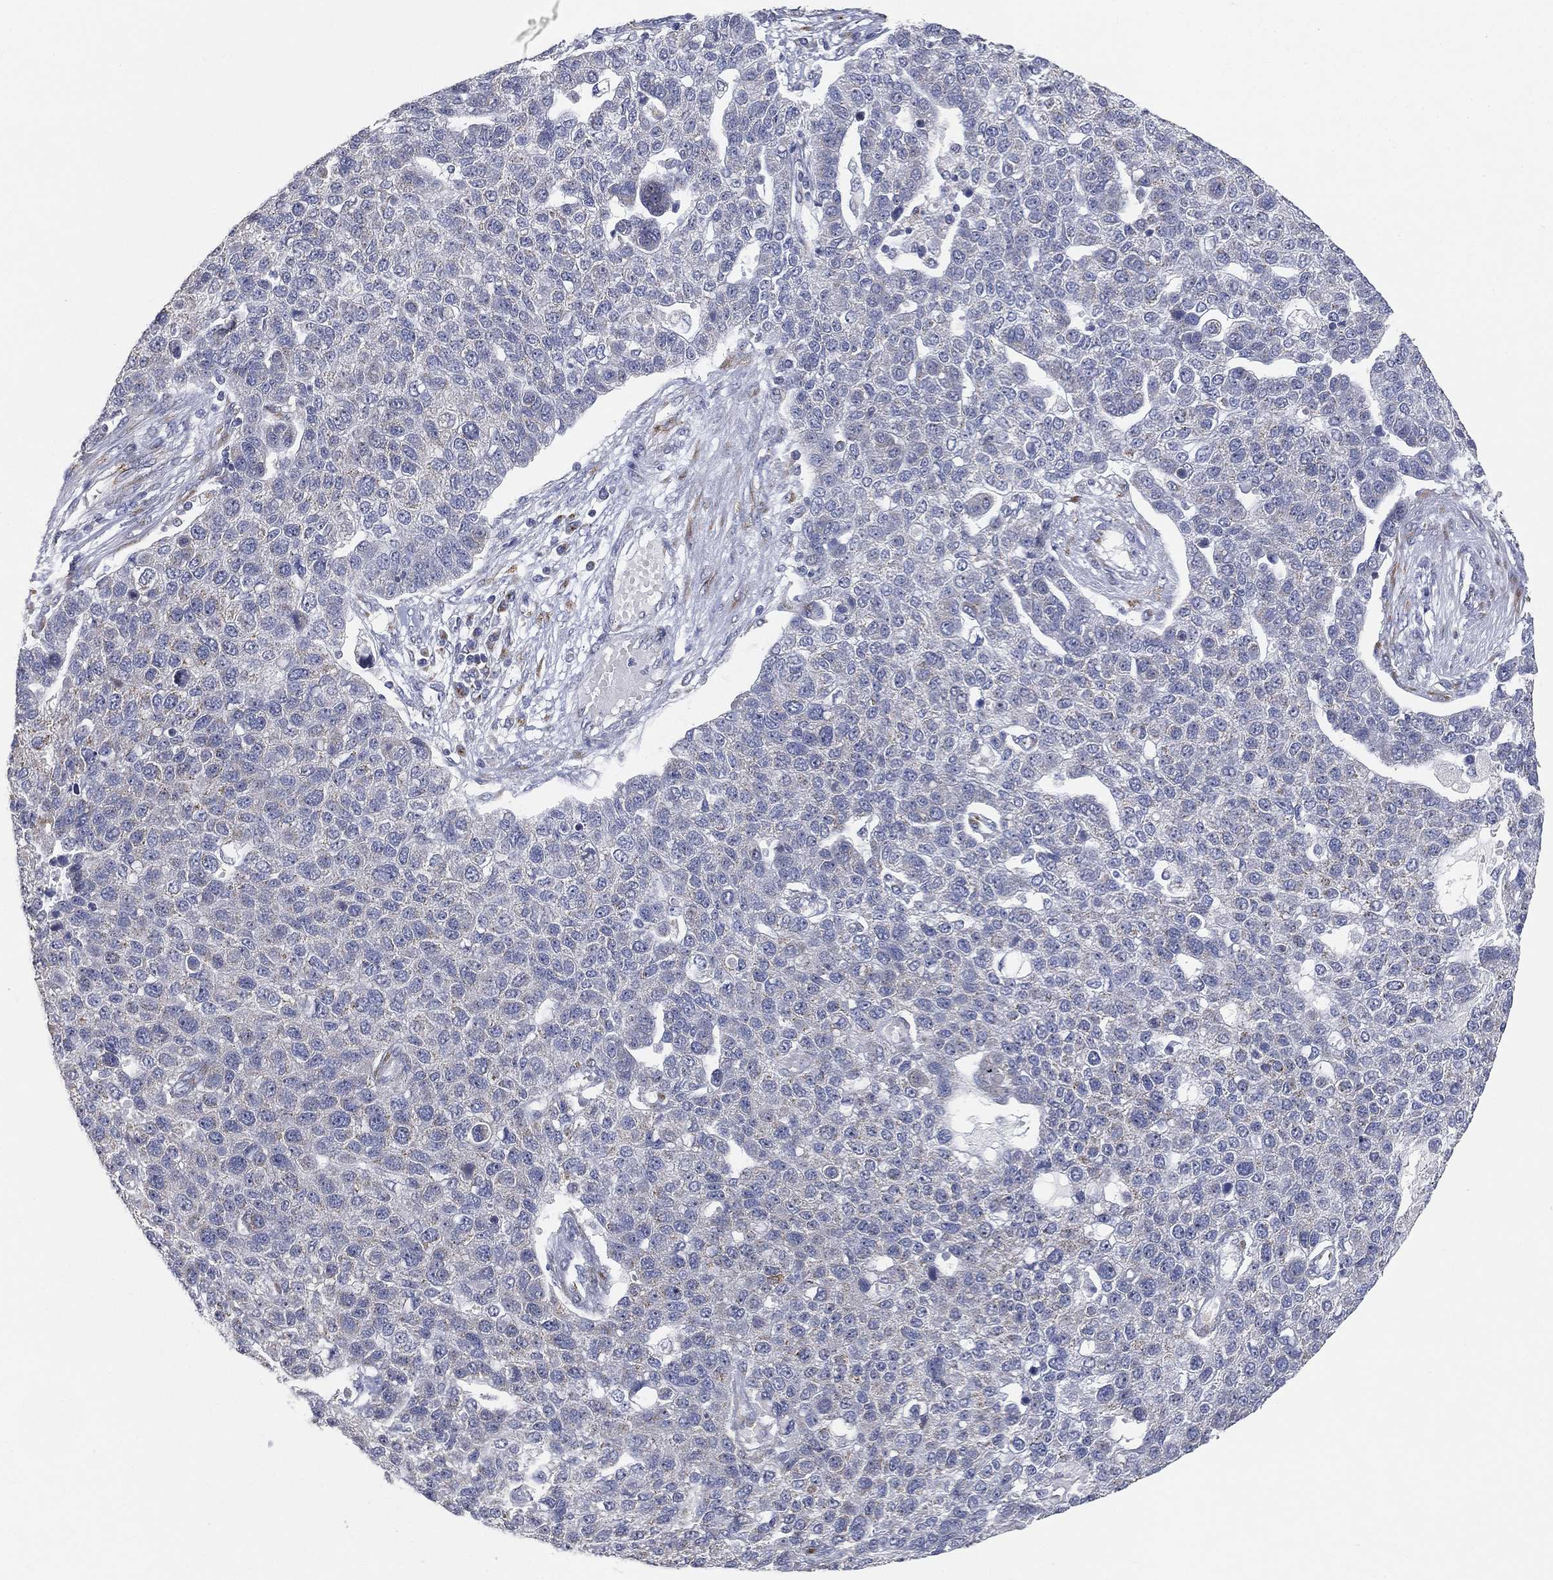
{"staining": {"intensity": "negative", "quantity": "none", "location": "none"}, "tissue": "pancreatic cancer", "cell_type": "Tumor cells", "image_type": "cancer", "snomed": [{"axis": "morphology", "description": "Adenocarcinoma, NOS"}, {"axis": "topography", "description": "Pancreas"}], "caption": "Pancreatic cancer (adenocarcinoma) stained for a protein using IHC displays no positivity tumor cells.", "gene": "TICAM1", "patient": {"sex": "female", "age": 61}}